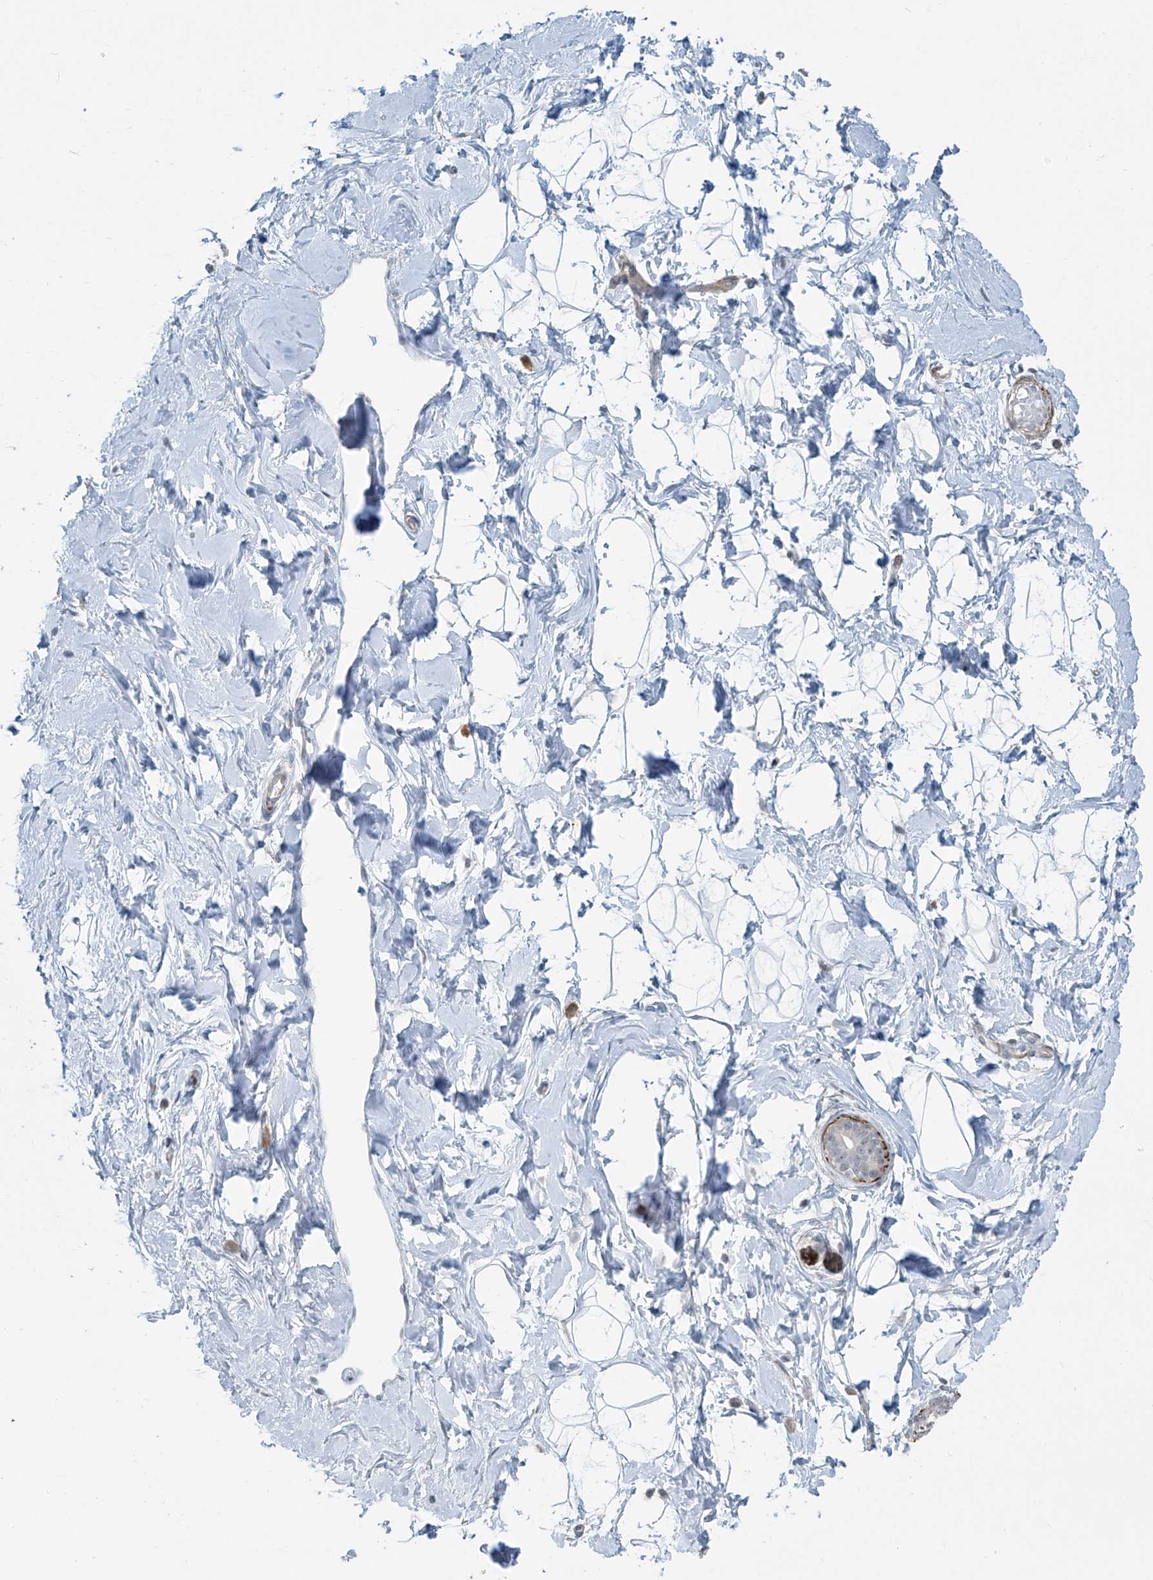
{"staining": {"intensity": "negative", "quantity": "none", "location": "none"}, "tissue": "breast", "cell_type": "Adipocytes", "image_type": "normal", "snomed": [{"axis": "morphology", "description": "Normal tissue, NOS"}, {"axis": "morphology", "description": "Adenoma, NOS"}, {"axis": "topography", "description": "Breast"}], "caption": "Immunohistochemistry (IHC) photomicrograph of normal breast: human breast stained with DAB (3,3'-diaminobenzidine) exhibits no significant protein expression in adipocytes. (Immunohistochemistry (IHC), brightfield microscopy, high magnification).", "gene": "RASGEF1A", "patient": {"sex": "female", "age": 23}}